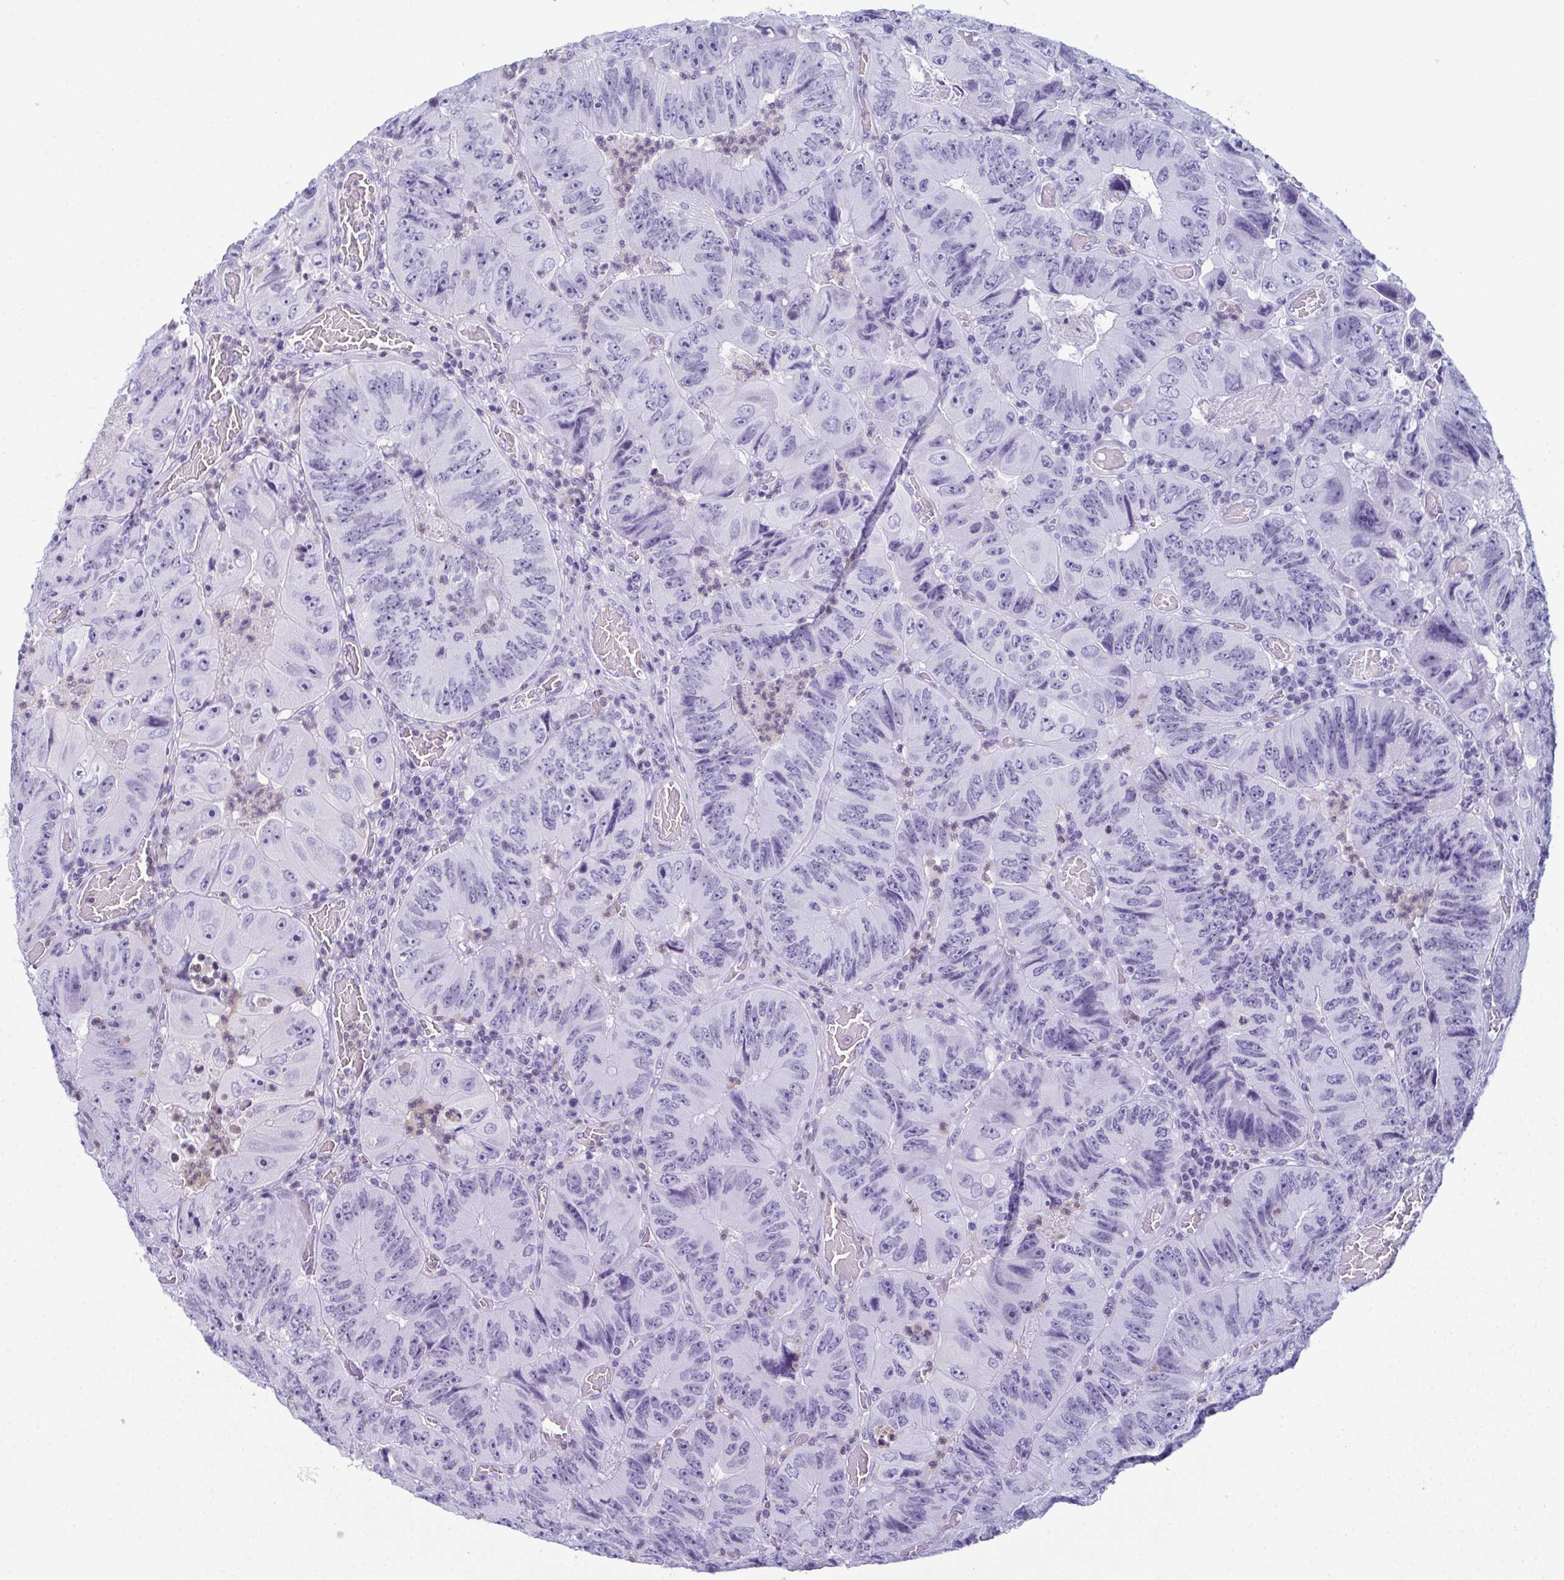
{"staining": {"intensity": "negative", "quantity": "none", "location": "none"}, "tissue": "colorectal cancer", "cell_type": "Tumor cells", "image_type": "cancer", "snomed": [{"axis": "morphology", "description": "Adenocarcinoma, NOS"}, {"axis": "topography", "description": "Colon"}], "caption": "This is an immunohistochemistry (IHC) image of human colorectal adenocarcinoma. There is no staining in tumor cells.", "gene": "CDA", "patient": {"sex": "female", "age": 84}}